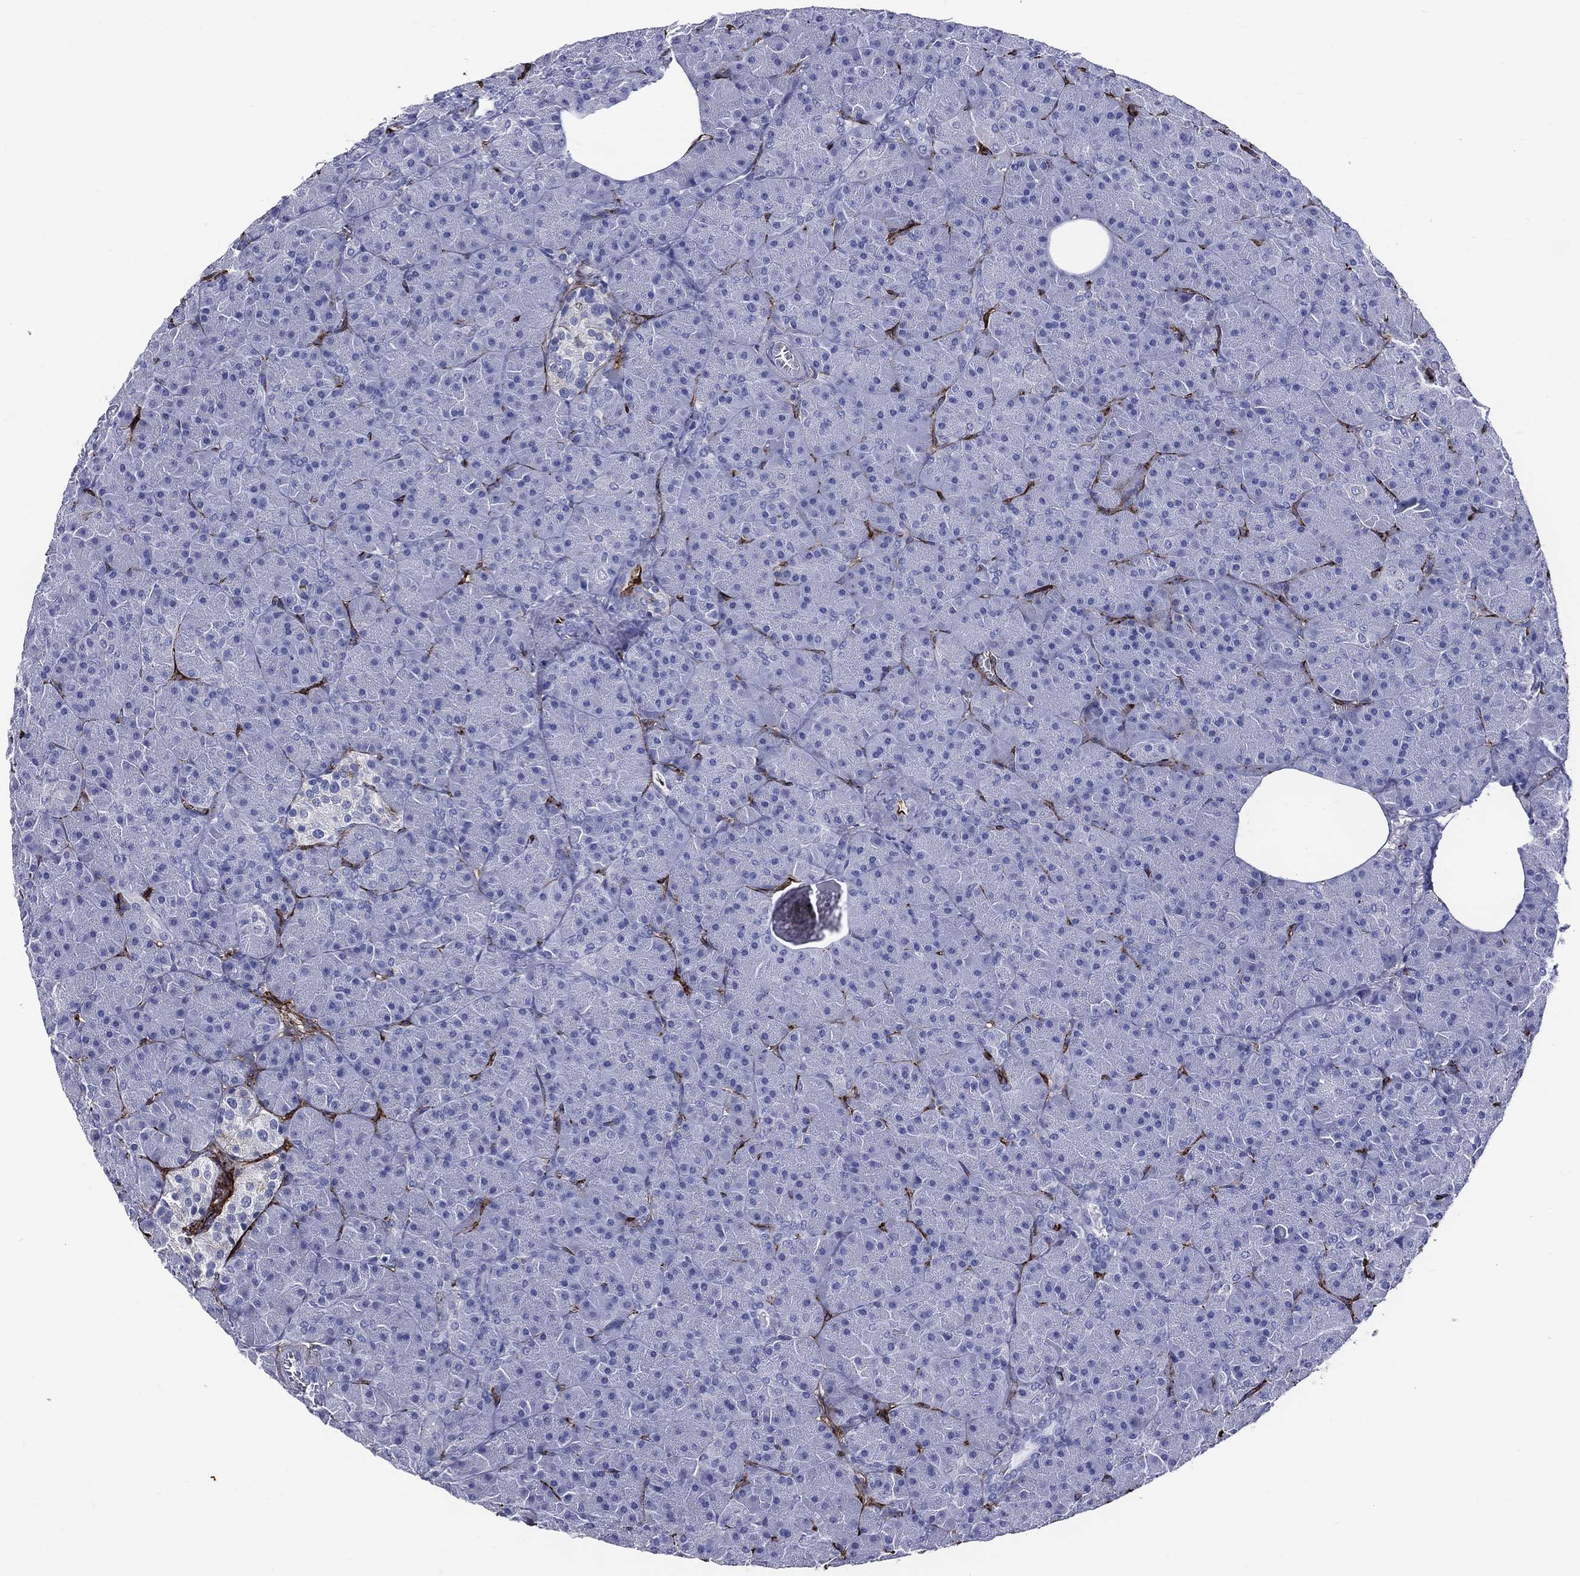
{"staining": {"intensity": "strong", "quantity": "<25%", "location": "cytoplasmic/membranous"}, "tissue": "pancreas", "cell_type": "Exocrine glandular cells", "image_type": "normal", "snomed": [{"axis": "morphology", "description": "Normal tissue, NOS"}, {"axis": "topography", "description": "Pancreas"}], "caption": "A high-resolution image shows immunohistochemistry staining of unremarkable pancreas, which reveals strong cytoplasmic/membranous staining in about <25% of exocrine glandular cells. (brown staining indicates protein expression, while blue staining denotes nuclei).", "gene": "ACE2", "patient": {"sex": "male", "age": 61}}